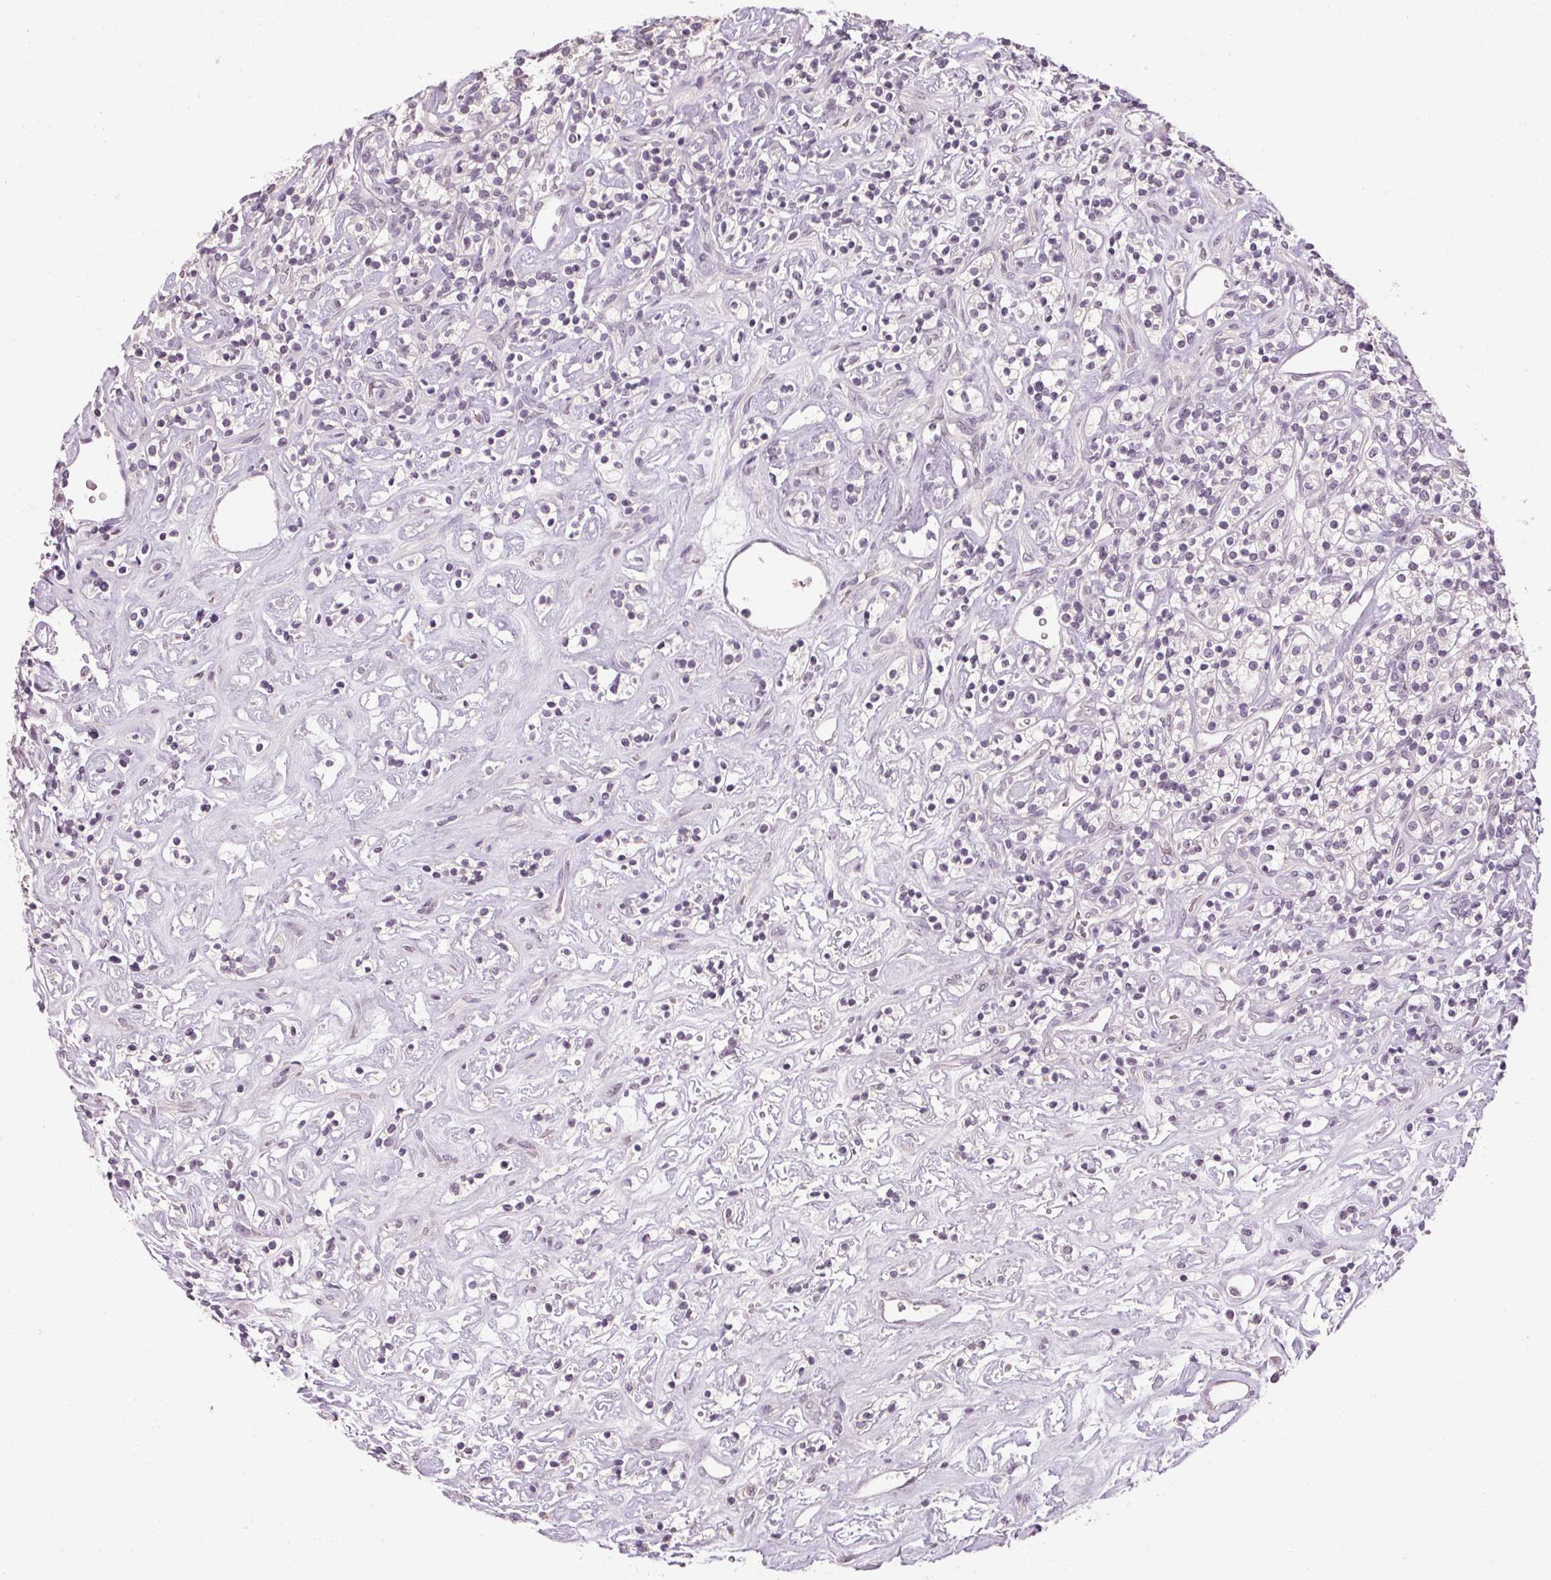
{"staining": {"intensity": "negative", "quantity": "none", "location": "none"}, "tissue": "renal cancer", "cell_type": "Tumor cells", "image_type": "cancer", "snomed": [{"axis": "morphology", "description": "Adenocarcinoma, NOS"}, {"axis": "topography", "description": "Kidney"}], "caption": "Tumor cells show no significant protein staining in renal adenocarcinoma. Brightfield microscopy of IHC stained with DAB (brown) and hematoxylin (blue), captured at high magnification.", "gene": "POMC", "patient": {"sex": "male", "age": 77}}